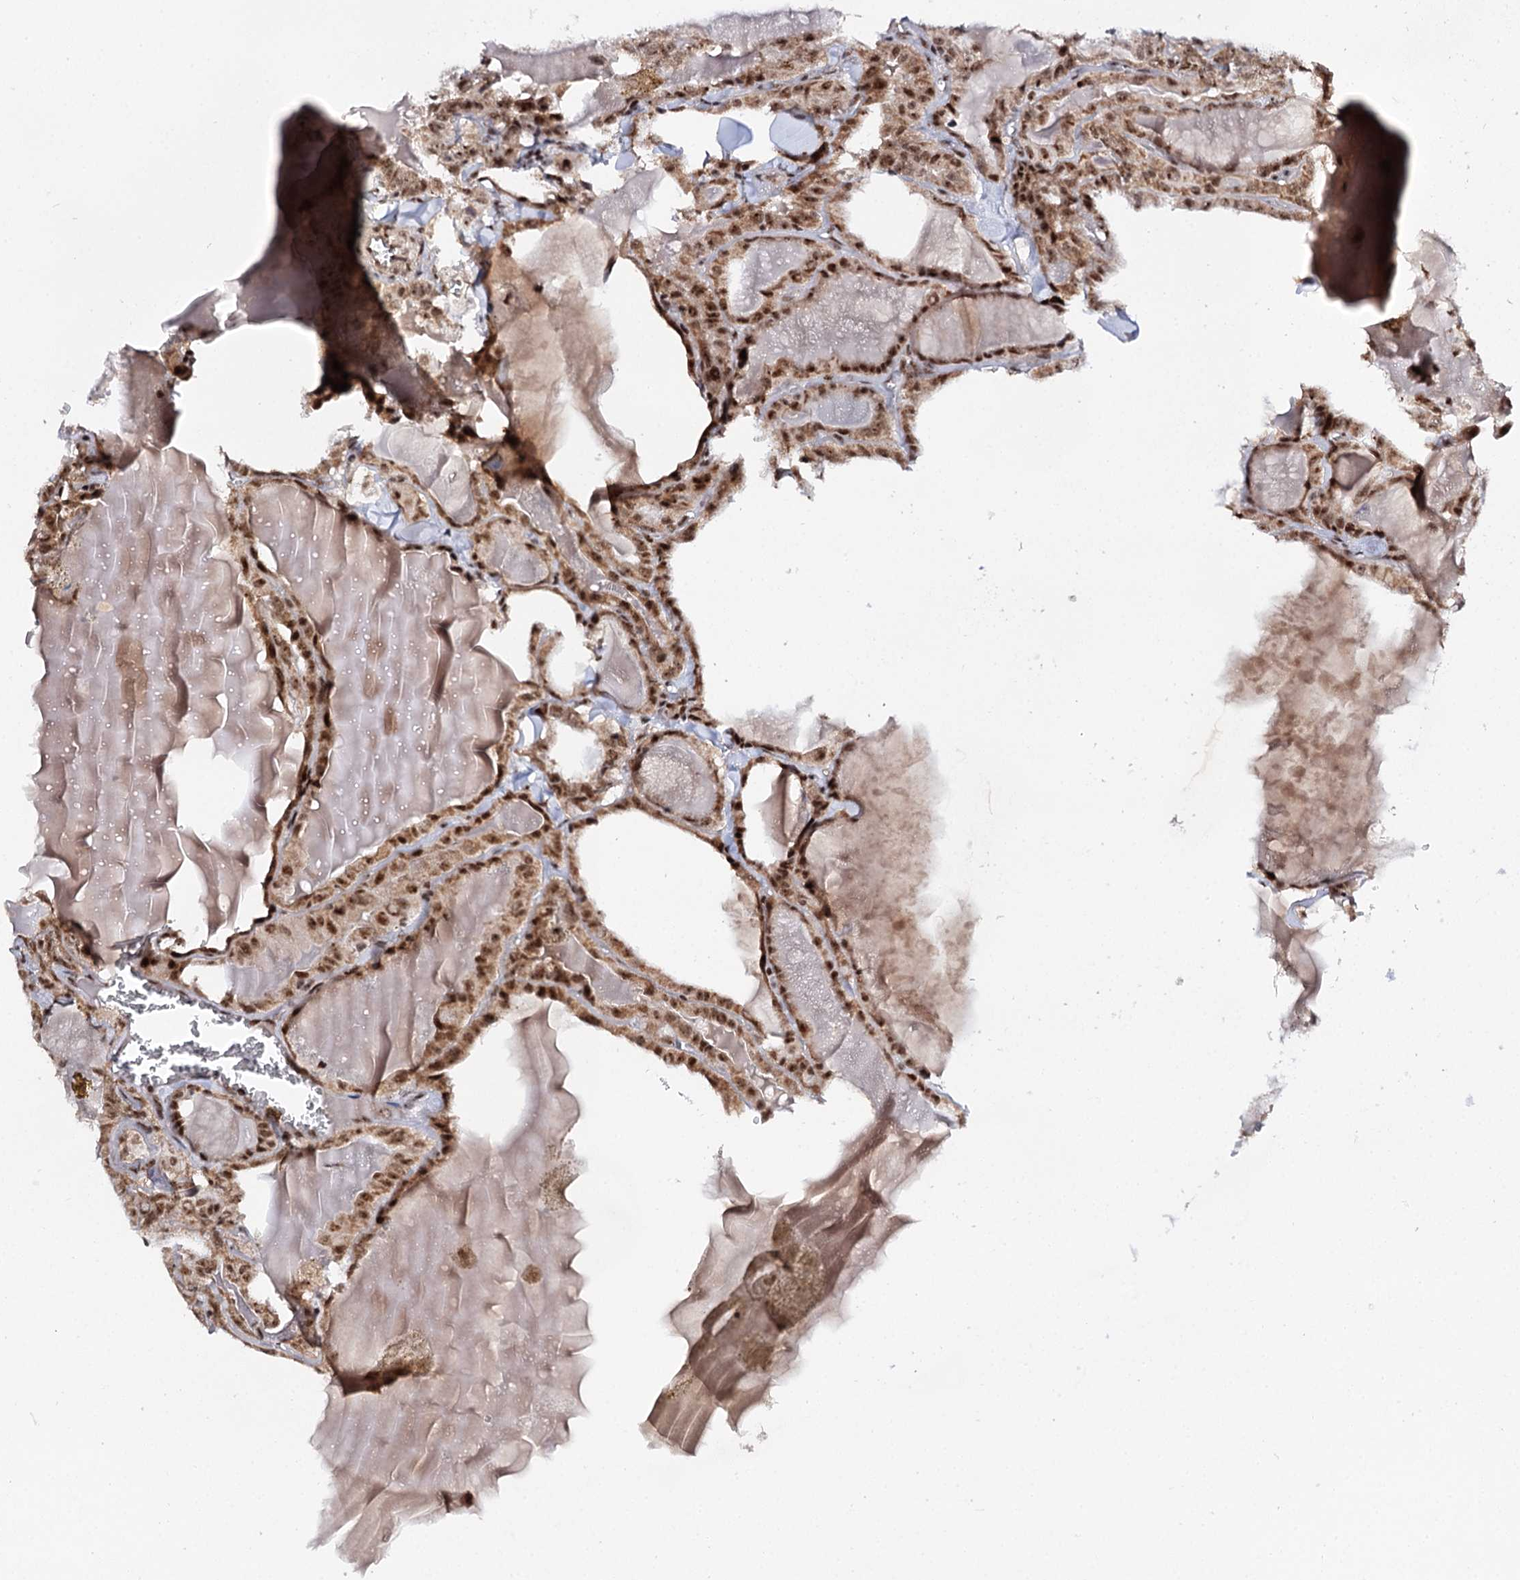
{"staining": {"intensity": "strong", "quantity": ">75%", "location": "cytoplasmic/membranous,nuclear"}, "tissue": "thyroid cancer", "cell_type": "Tumor cells", "image_type": "cancer", "snomed": [{"axis": "morphology", "description": "Papillary adenocarcinoma, NOS"}, {"axis": "topography", "description": "Thyroid gland"}], "caption": "Brown immunohistochemical staining in thyroid cancer shows strong cytoplasmic/membranous and nuclear positivity in about >75% of tumor cells.", "gene": "BUD13", "patient": {"sex": "male", "age": 52}}